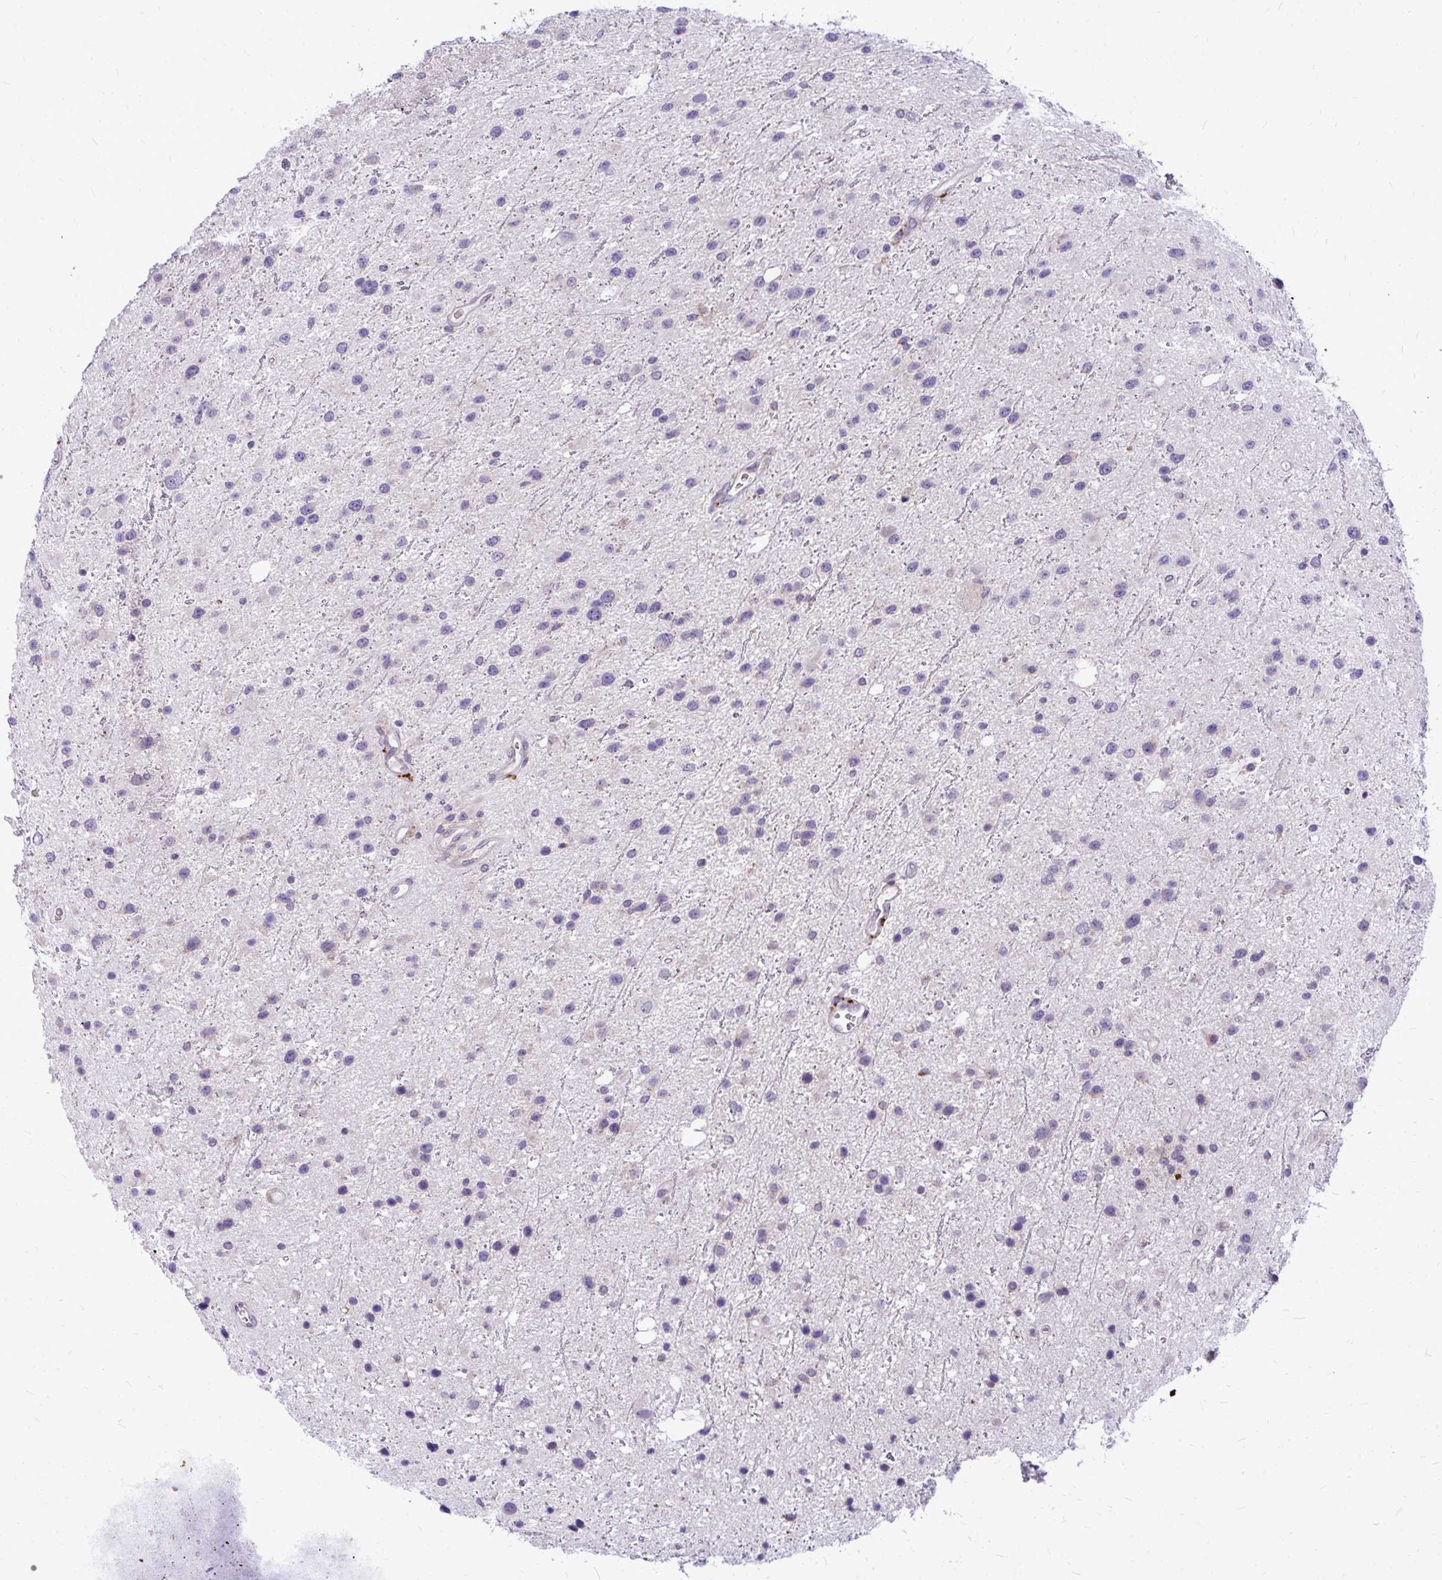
{"staining": {"intensity": "negative", "quantity": "none", "location": "none"}, "tissue": "glioma", "cell_type": "Tumor cells", "image_type": "cancer", "snomed": [{"axis": "morphology", "description": "Glioma, malignant, Low grade"}, {"axis": "topography", "description": "Brain"}], "caption": "The photomicrograph exhibits no staining of tumor cells in malignant glioma (low-grade).", "gene": "ZSCAN25", "patient": {"sex": "female", "age": 32}}